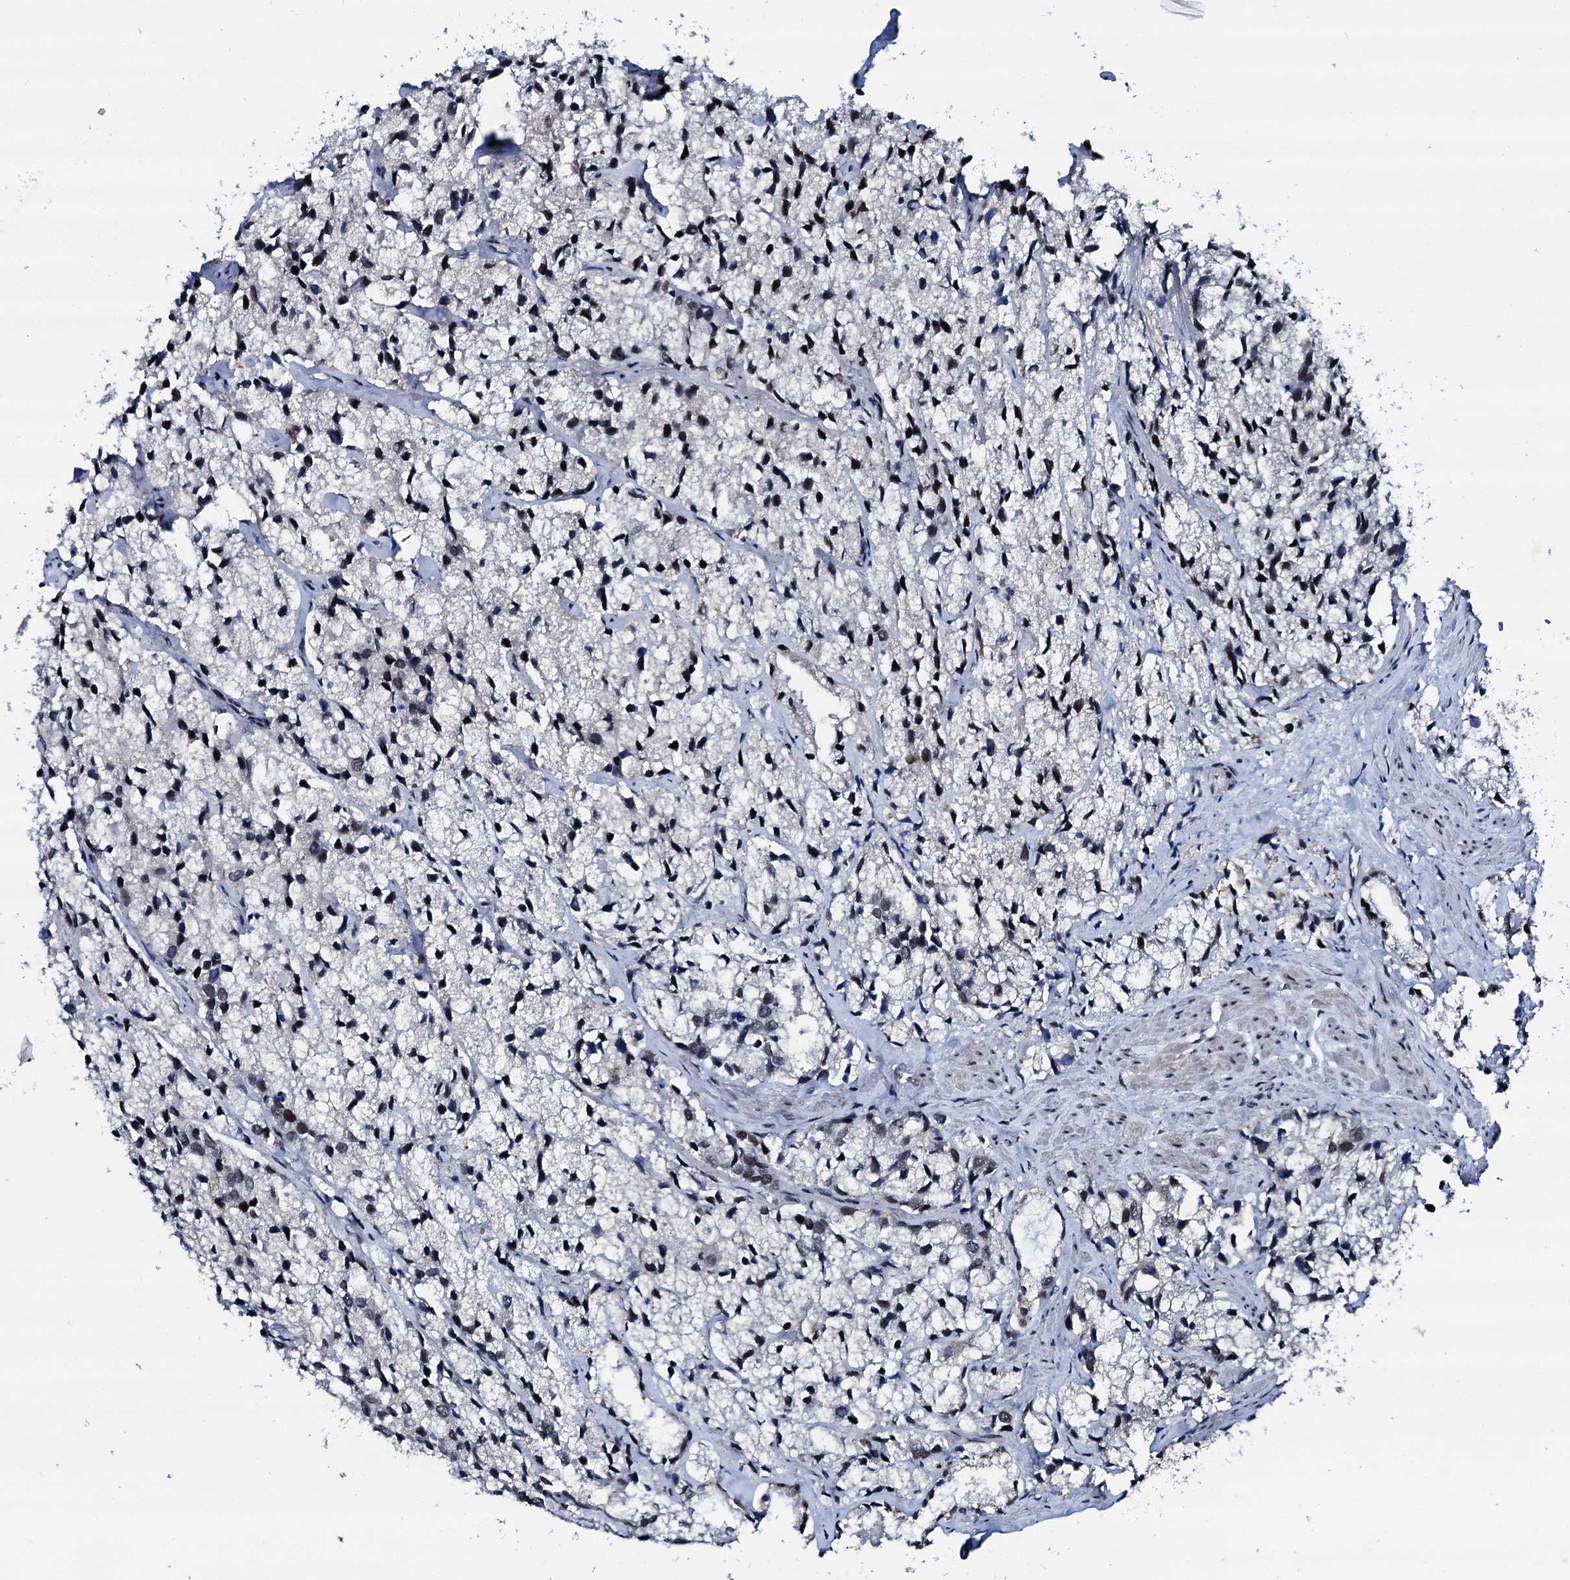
{"staining": {"intensity": "weak", "quantity": "<25%", "location": "nuclear"}, "tissue": "prostate cancer", "cell_type": "Tumor cells", "image_type": "cancer", "snomed": [{"axis": "morphology", "description": "Adenocarcinoma, High grade"}, {"axis": "topography", "description": "Prostate"}], "caption": "This photomicrograph is of prostate cancer stained with immunohistochemistry to label a protein in brown with the nuclei are counter-stained blue. There is no expression in tumor cells.", "gene": "RUFY2", "patient": {"sex": "male", "age": 66}}